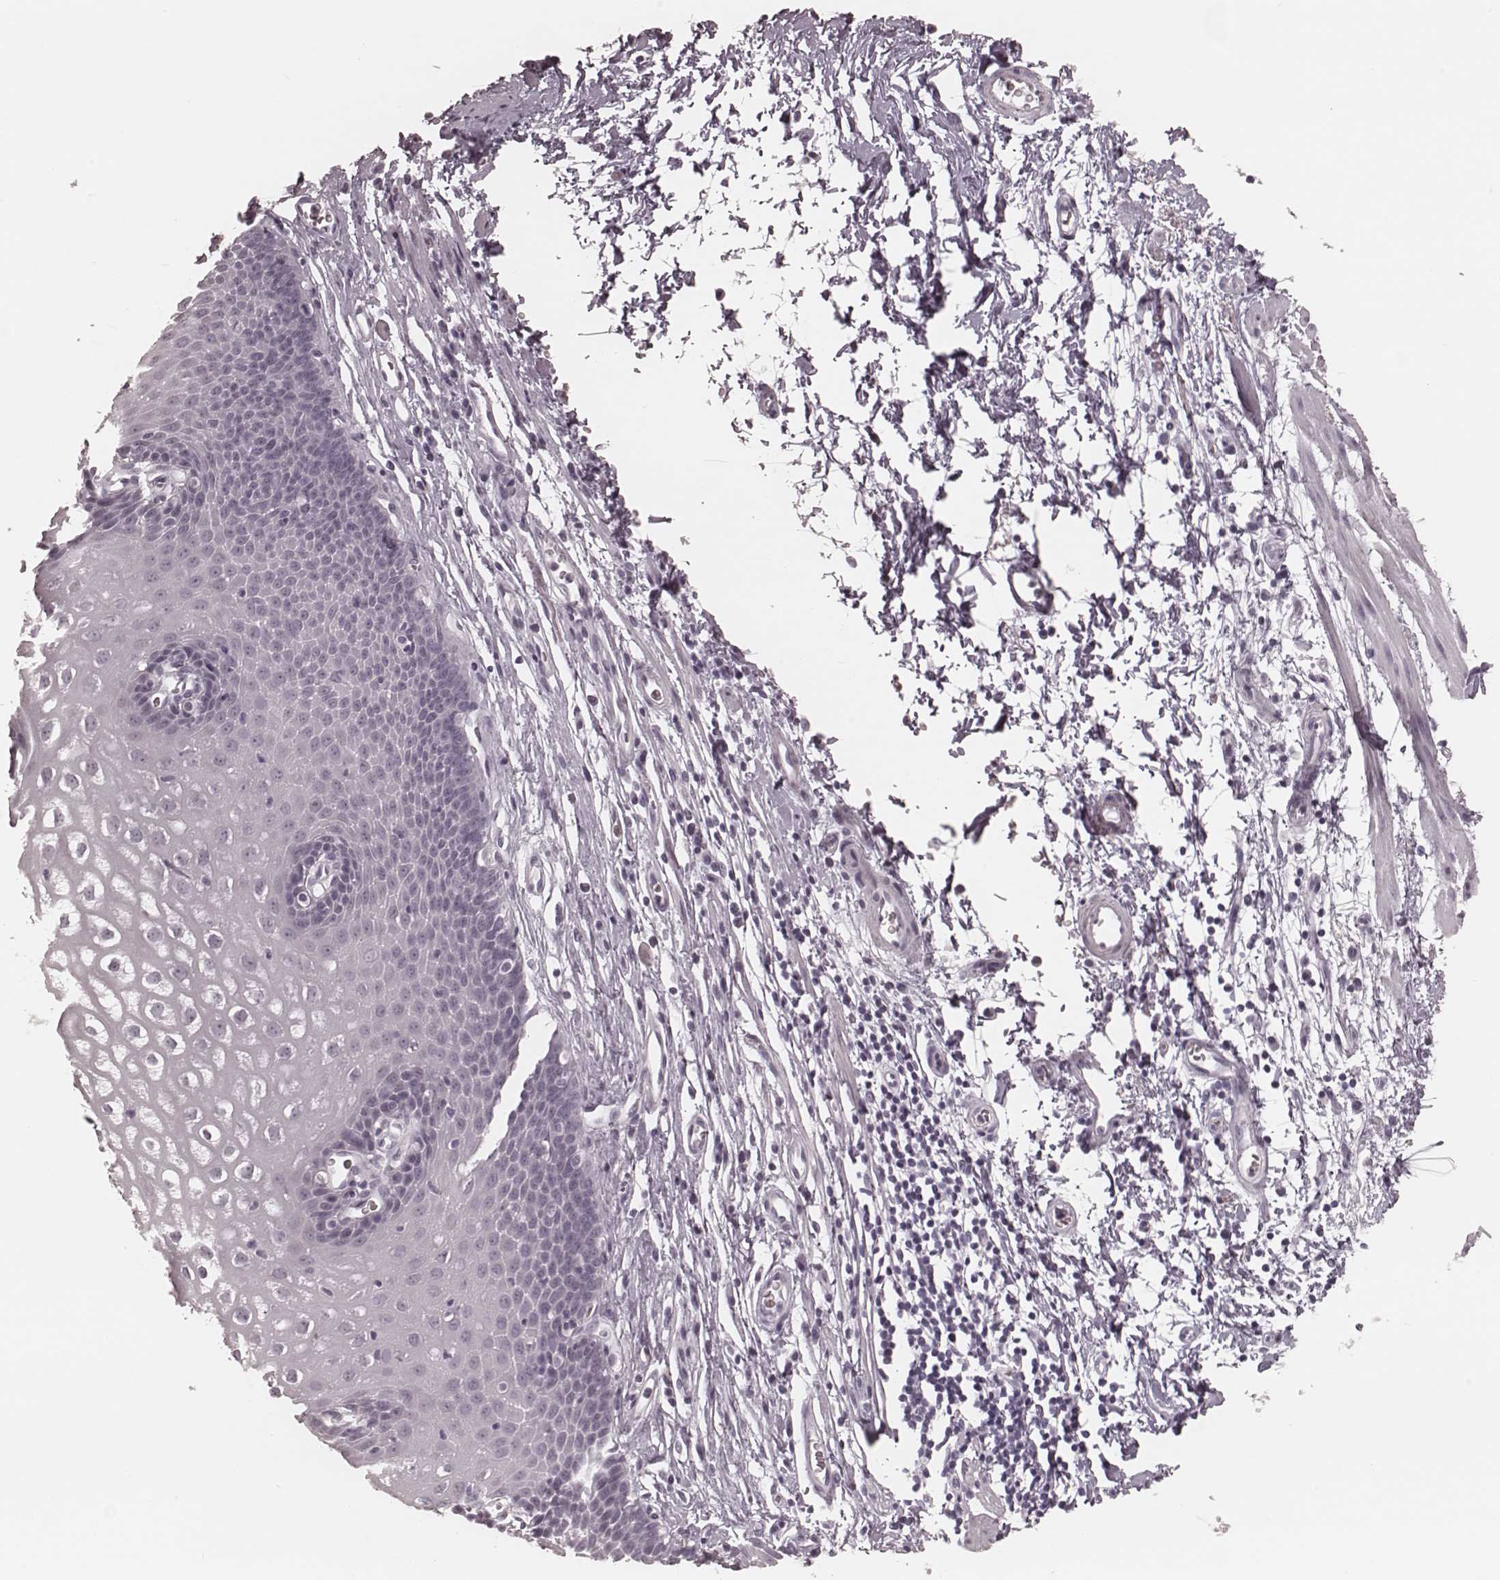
{"staining": {"intensity": "negative", "quantity": "none", "location": "none"}, "tissue": "esophagus", "cell_type": "Squamous epithelial cells", "image_type": "normal", "snomed": [{"axis": "morphology", "description": "Normal tissue, NOS"}, {"axis": "topography", "description": "Esophagus"}], "caption": "There is no significant positivity in squamous epithelial cells of esophagus. Brightfield microscopy of immunohistochemistry stained with DAB (brown) and hematoxylin (blue), captured at high magnification.", "gene": "KRT74", "patient": {"sex": "male", "age": 72}}